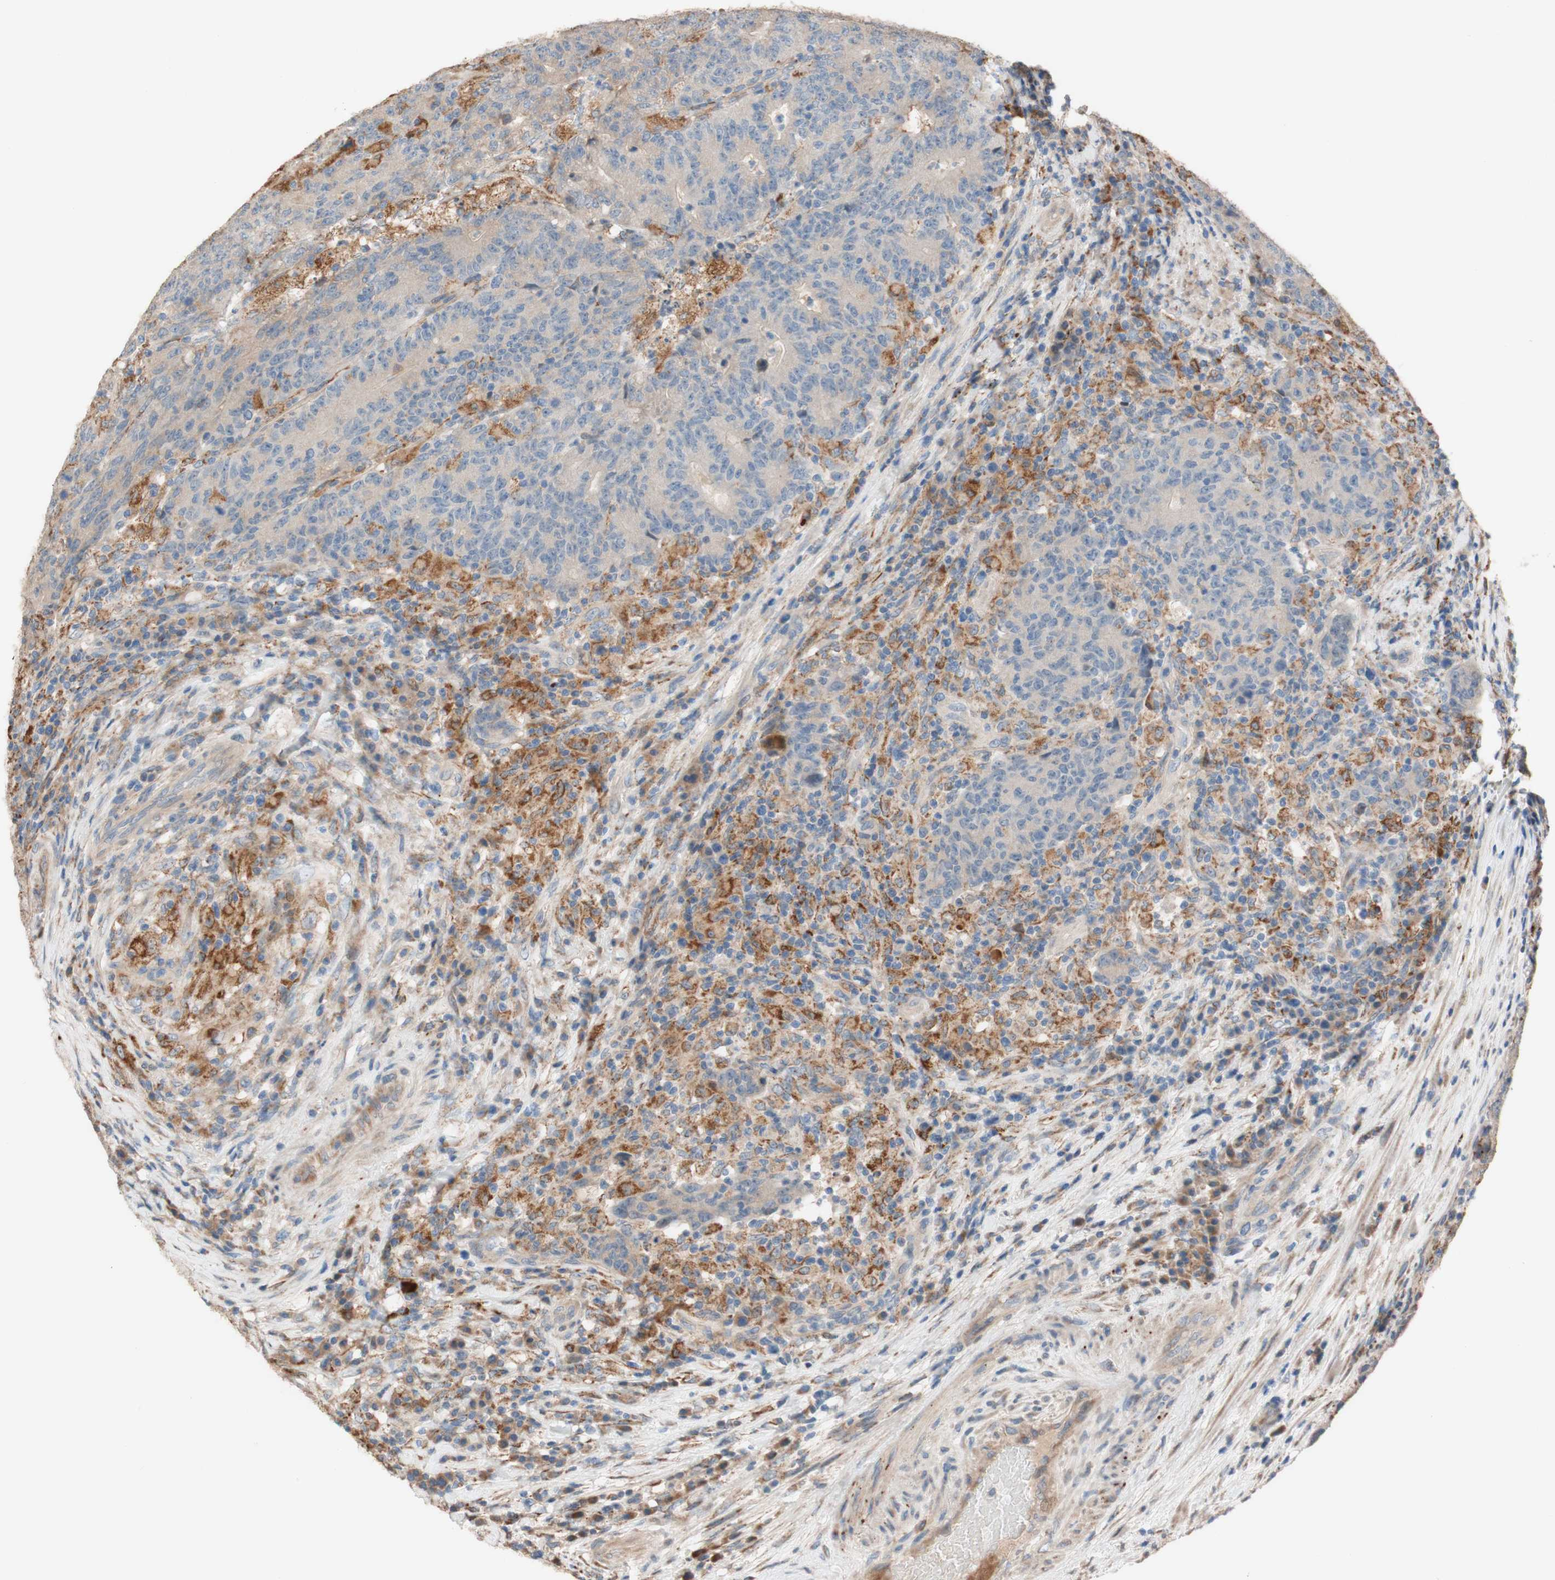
{"staining": {"intensity": "negative", "quantity": "none", "location": "none"}, "tissue": "colorectal cancer", "cell_type": "Tumor cells", "image_type": "cancer", "snomed": [{"axis": "morphology", "description": "Normal tissue, NOS"}, {"axis": "morphology", "description": "Adenocarcinoma, NOS"}, {"axis": "topography", "description": "Colon"}], "caption": "A histopathology image of human colorectal cancer is negative for staining in tumor cells.", "gene": "PTPN21", "patient": {"sex": "female", "age": 75}}